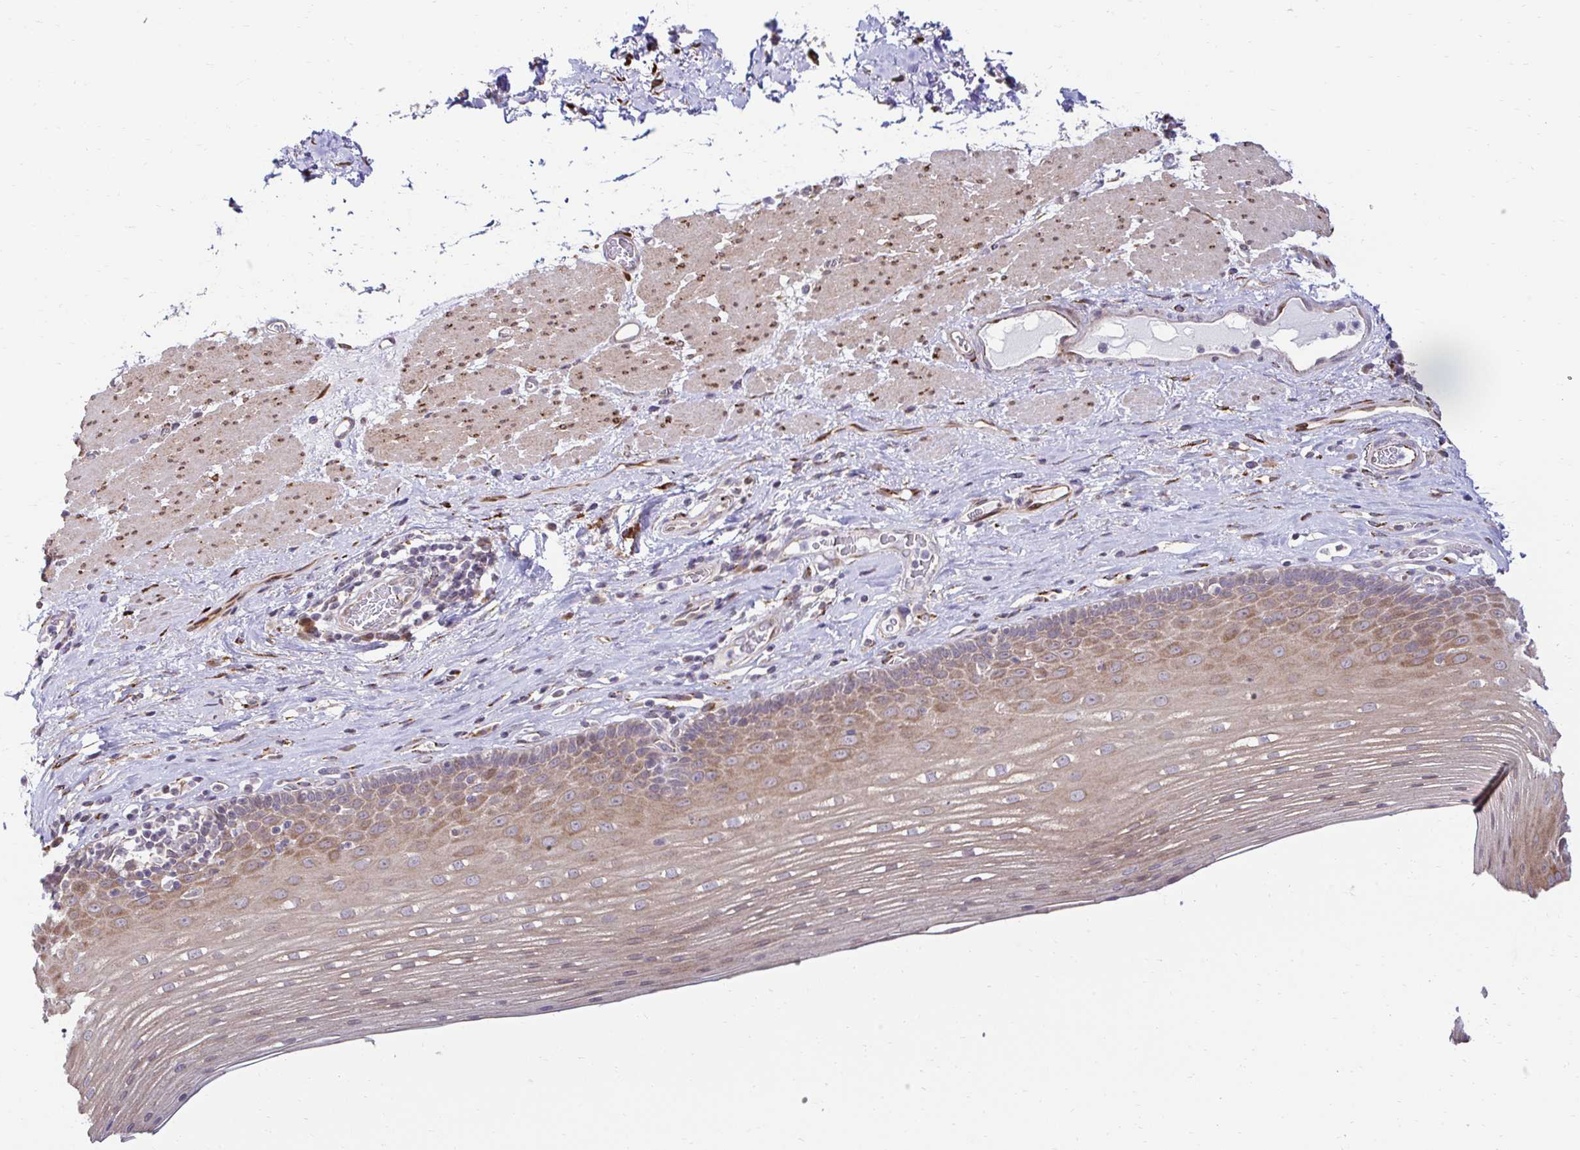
{"staining": {"intensity": "moderate", "quantity": "25%-75%", "location": "cytoplasmic/membranous"}, "tissue": "esophagus", "cell_type": "Squamous epithelial cells", "image_type": "normal", "snomed": [{"axis": "morphology", "description": "Normal tissue, NOS"}, {"axis": "topography", "description": "Esophagus"}], "caption": "IHC histopathology image of benign esophagus: human esophagus stained using immunohistochemistry displays medium levels of moderate protein expression localized specifically in the cytoplasmic/membranous of squamous epithelial cells, appearing as a cytoplasmic/membranous brown color.", "gene": "HPS1", "patient": {"sex": "male", "age": 62}}